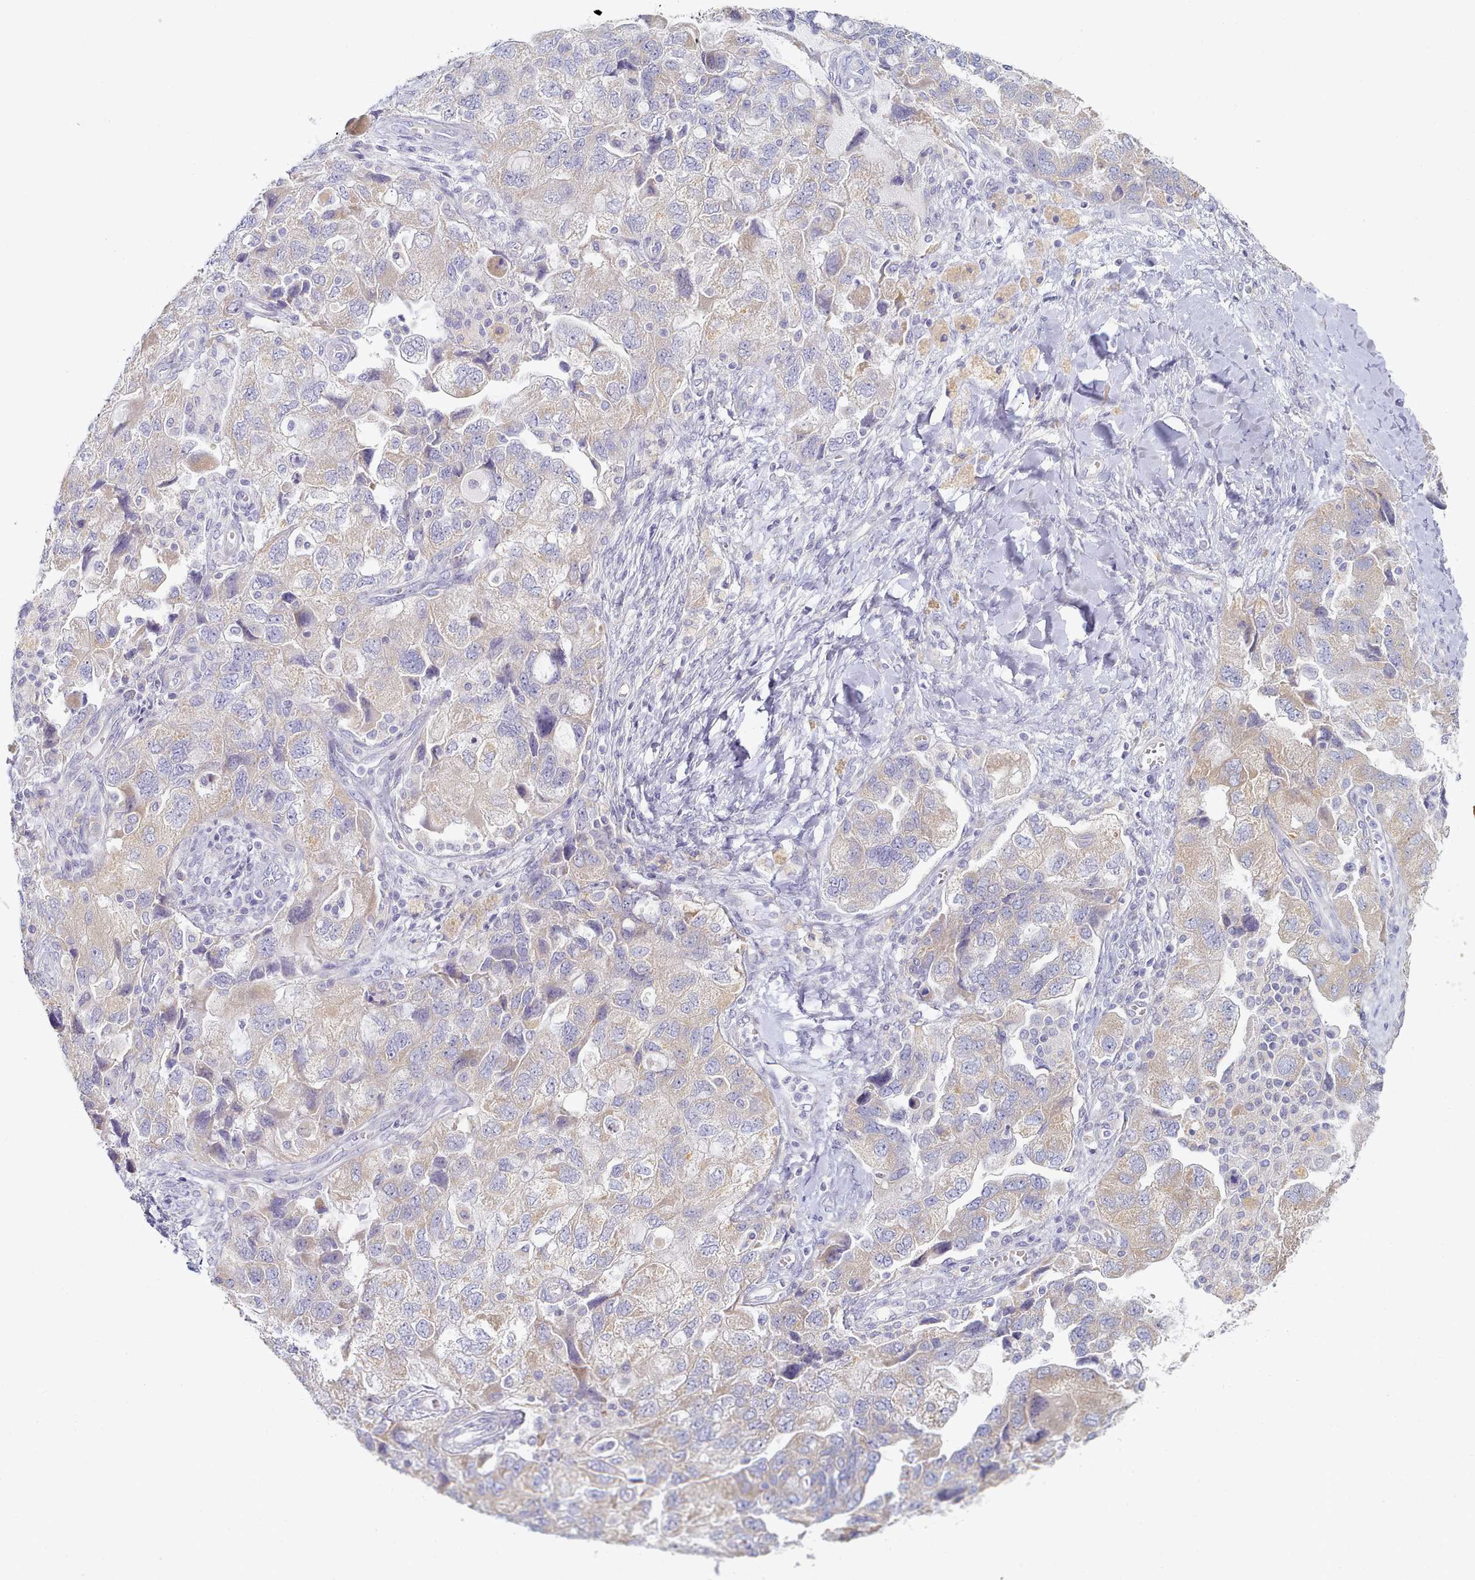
{"staining": {"intensity": "weak", "quantity": "25%-75%", "location": "cytoplasmic/membranous"}, "tissue": "ovarian cancer", "cell_type": "Tumor cells", "image_type": "cancer", "snomed": [{"axis": "morphology", "description": "Carcinoma, NOS"}, {"axis": "morphology", "description": "Cystadenocarcinoma, serous, NOS"}, {"axis": "topography", "description": "Ovary"}], "caption": "Human ovarian cancer stained with a brown dye exhibits weak cytoplasmic/membranous positive staining in approximately 25%-75% of tumor cells.", "gene": "TYW1B", "patient": {"sex": "female", "age": 69}}